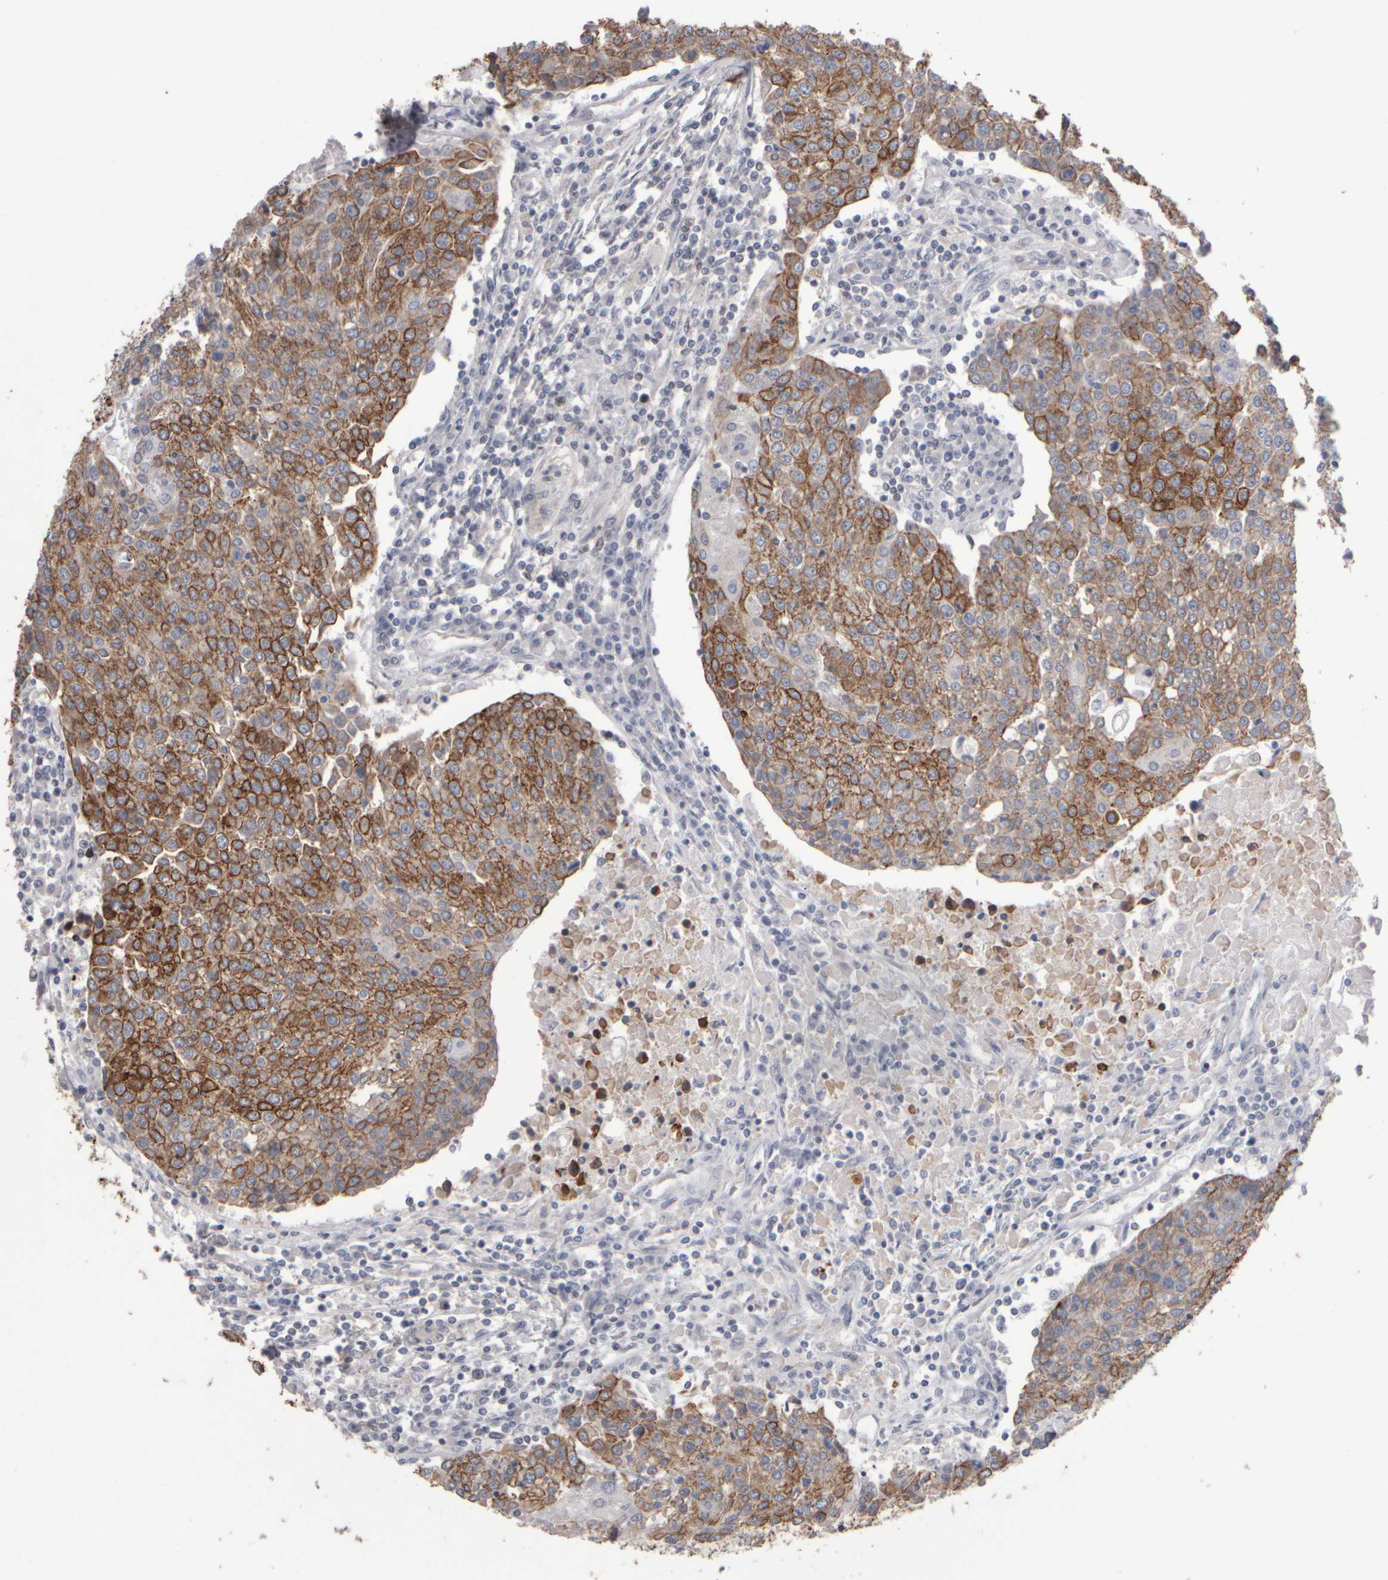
{"staining": {"intensity": "moderate", "quantity": ">75%", "location": "cytoplasmic/membranous"}, "tissue": "urothelial cancer", "cell_type": "Tumor cells", "image_type": "cancer", "snomed": [{"axis": "morphology", "description": "Urothelial carcinoma, High grade"}, {"axis": "topography", "description": "Urinary bladder"}], "caption": "Immunohistochemistry (IHC) of urothelial carcinoma (high-grade) exhibits medium levels of moderate cytoplasmic/membranous expression in about >75% of tumor cells.", "gene": "EPHX2", "patient": {"sex": "female", "age": 85}}